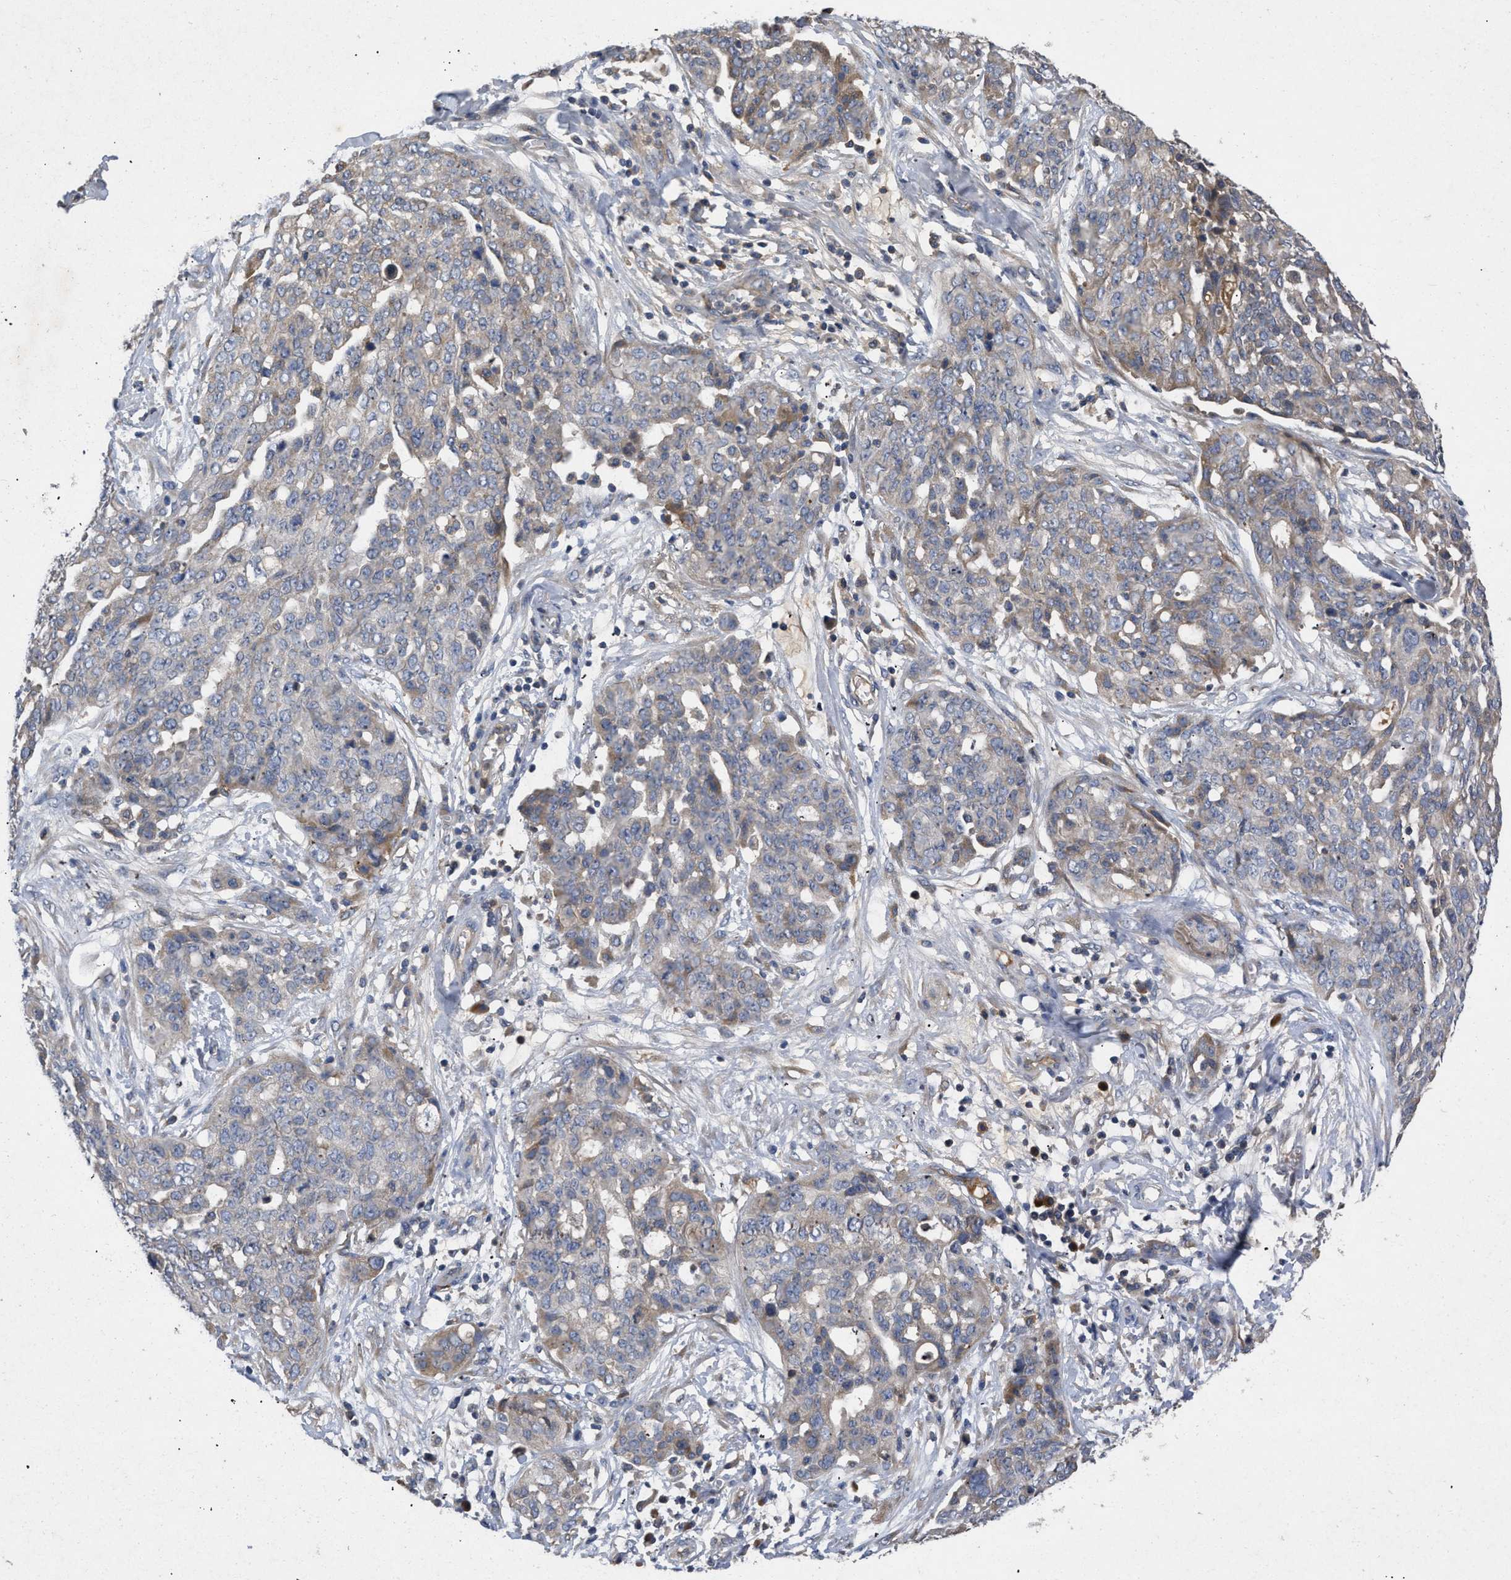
{"staining": {"intensity": "moderate", "quantity": "<25%", "location": "cytoplasmic/membranous"}, "tissue": "ovarian cancer", "cell_type": "Tumor cells", "image_type": "cancer", "snomed": [{"axis": "morphology", "description": "Cystadenocarcinoma, serous, NOS"}, {"axis": "topography", "description": "Soft tissue"}, {"axis": "topography", "description": "Ovary"}], "caption": "A brown stain labels moderate cytoplasmic/membranous positivity of a protein in human ovarian serous cystadenocarcinoma tumor cells.", "gene": "VPS4A", "patient": {"sex": "female", "age": 57}}